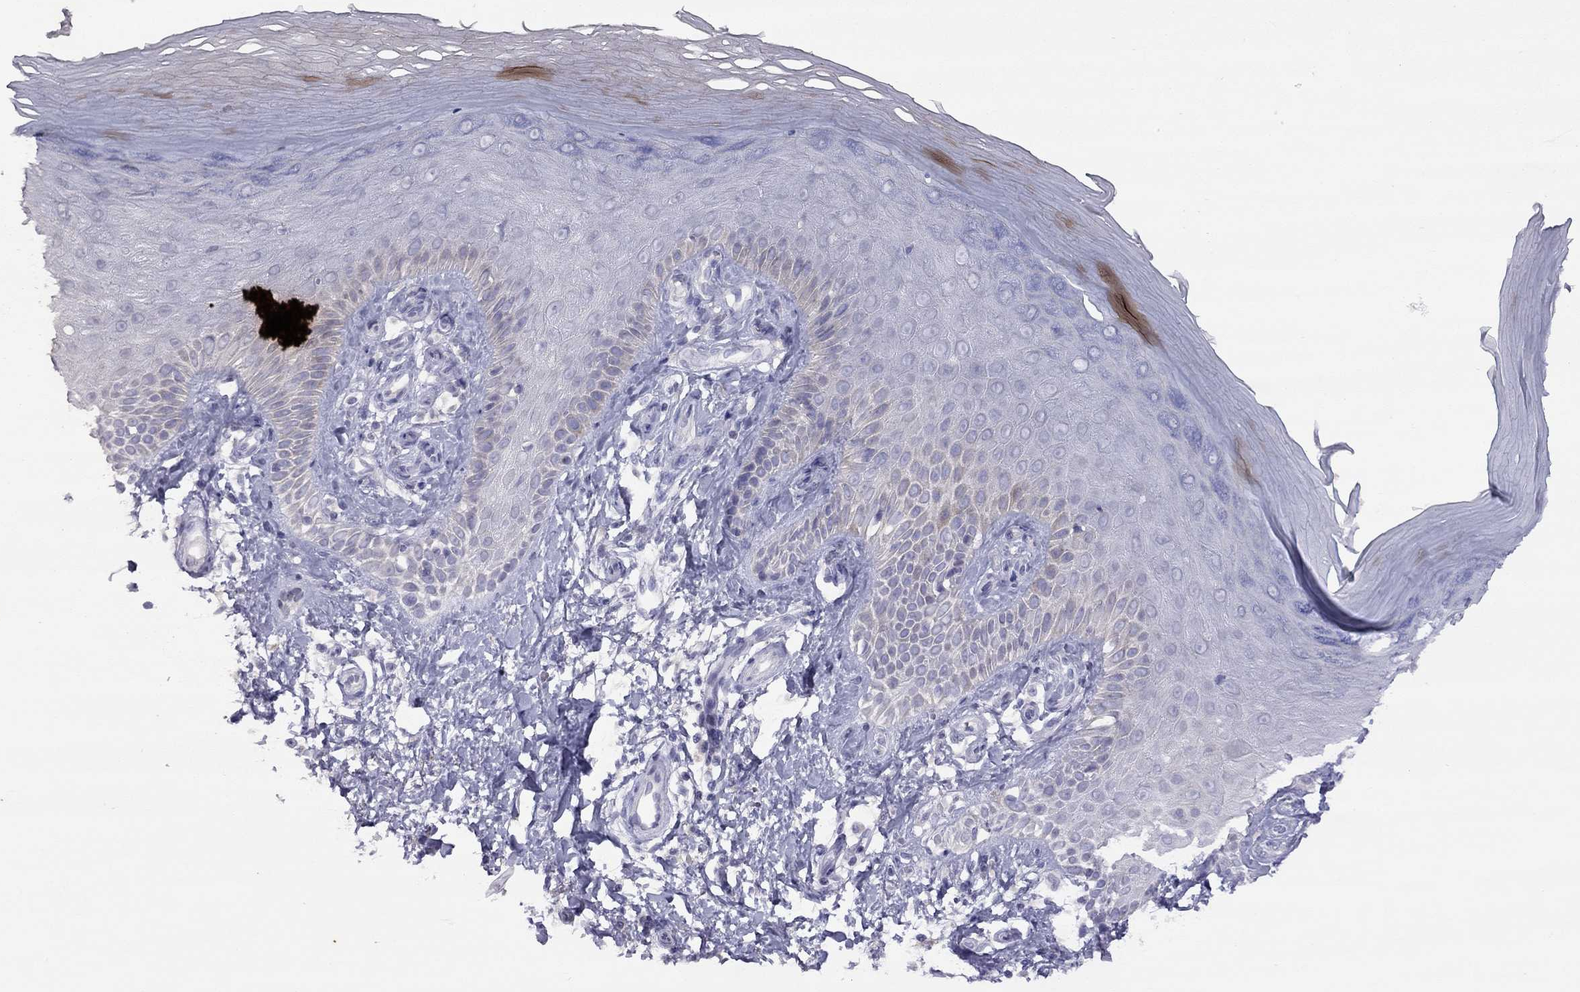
{"staining": {"intensity": "negative", "quantity": "none", "location": "none"}, "tissue": "skin", "cell_type": "Fibroblasts", "image_type": "normal", "snomed": [{"axis": "morphology", "description": "Normal tissue, NOS"}, {"axis": "morphology", "description": "Inflammation, NOS"}, {"axis": "morphology", "description": "Fibrosis, NOS"}, {"axis": "topography", "description": "Skin"}], "caption": "The immunohistochemistry (IHC) histopathology image has no significant positivity in fibroblasts of skin.", "gene": "CPNE4", "patient": {"sex": "male", "age": 71}}